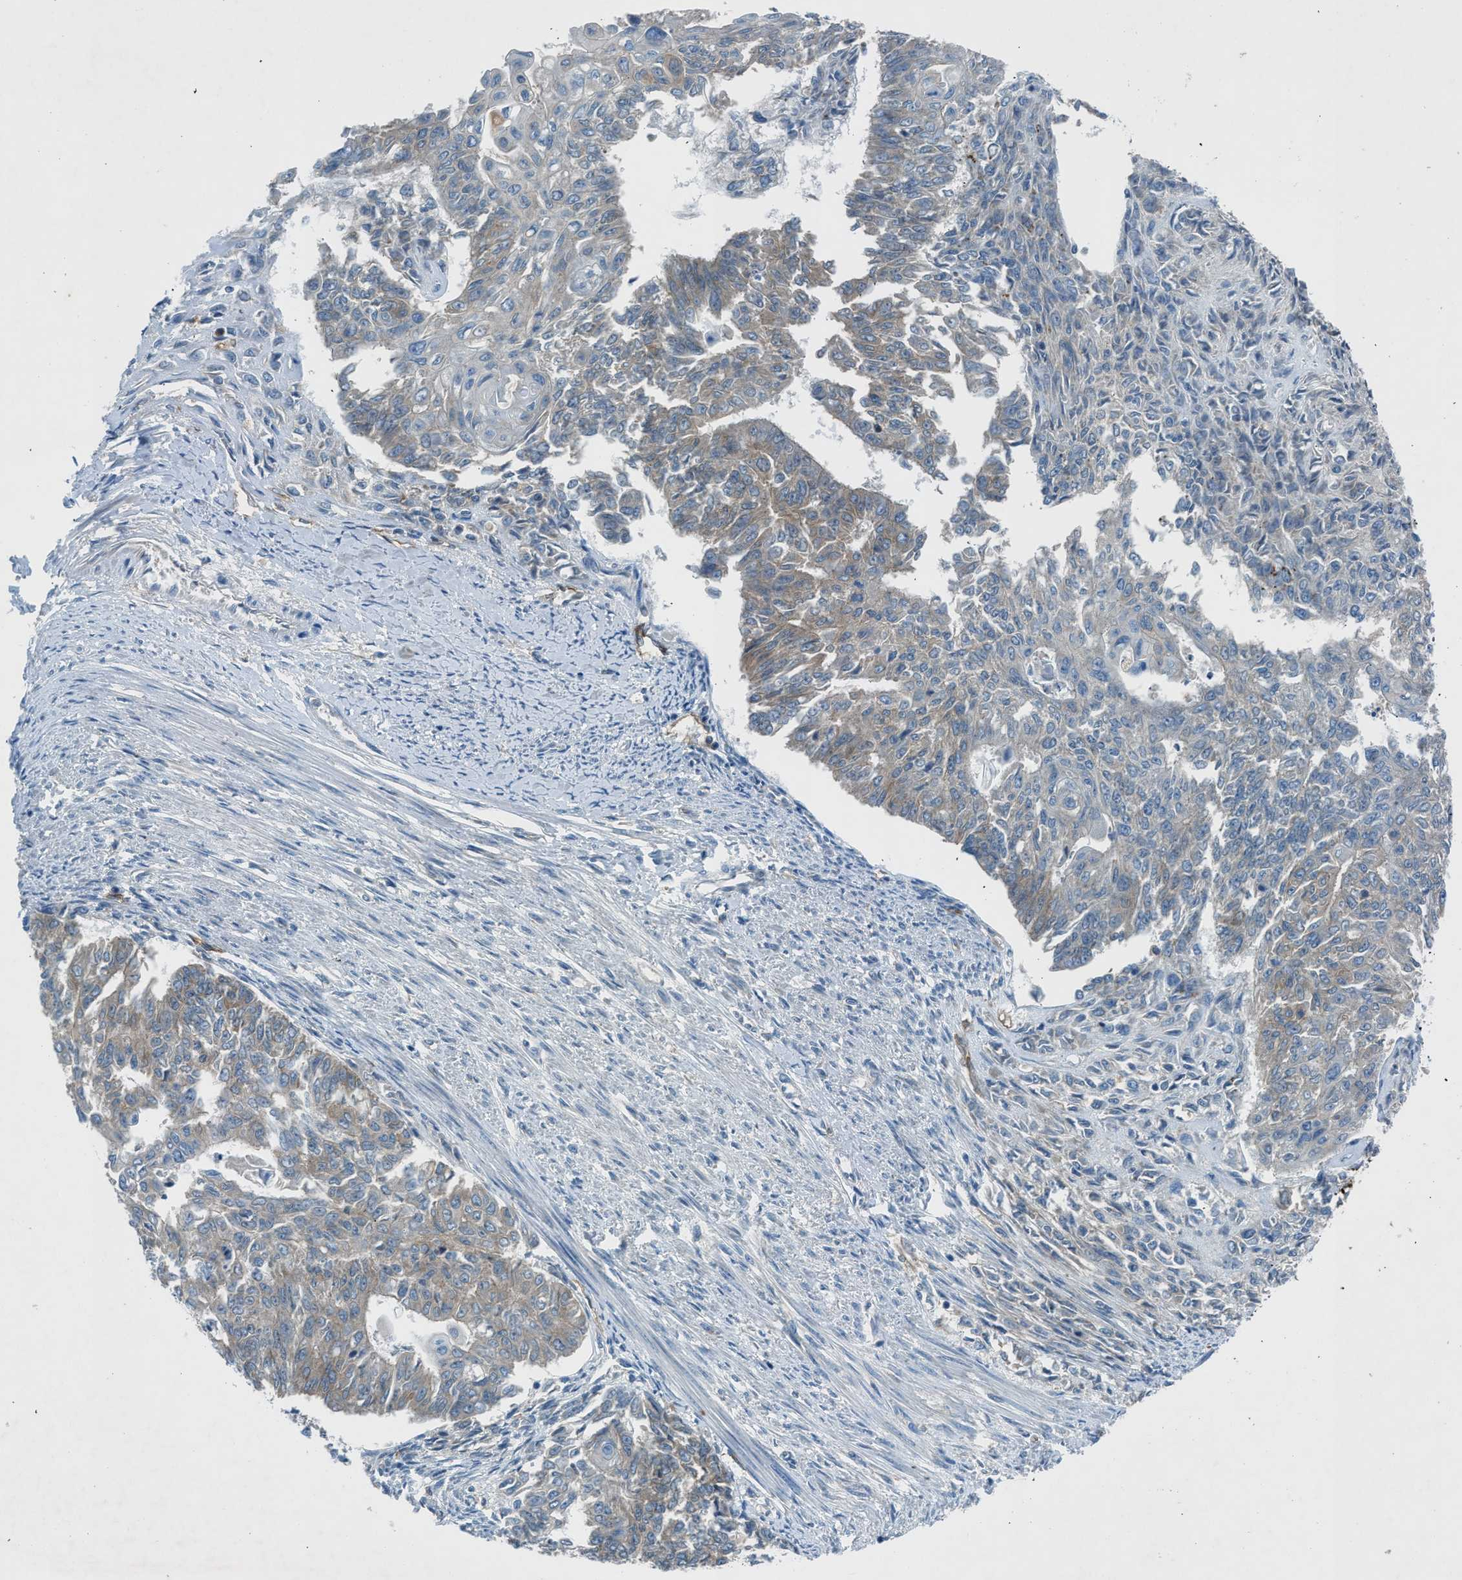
{"staining": {"intensity": "weak", "quantity": "<25%", "location": "cytoplasmic/membranous"}, "tissue": "endometrial cancer", "cell_type": "Tumor cells", "image_type": "cancer", "snomed": [{"axis": "morphology", "description": "Adenocarcinoma, NOS"}, {"axis": "topography", "description": "Endometrium"}], "caption": "Protein analysis of endometrial cancer displays no significant positivity in tumor cells.", "gene": "BMP1", "patient": {"sex": "female", "age": 32}}